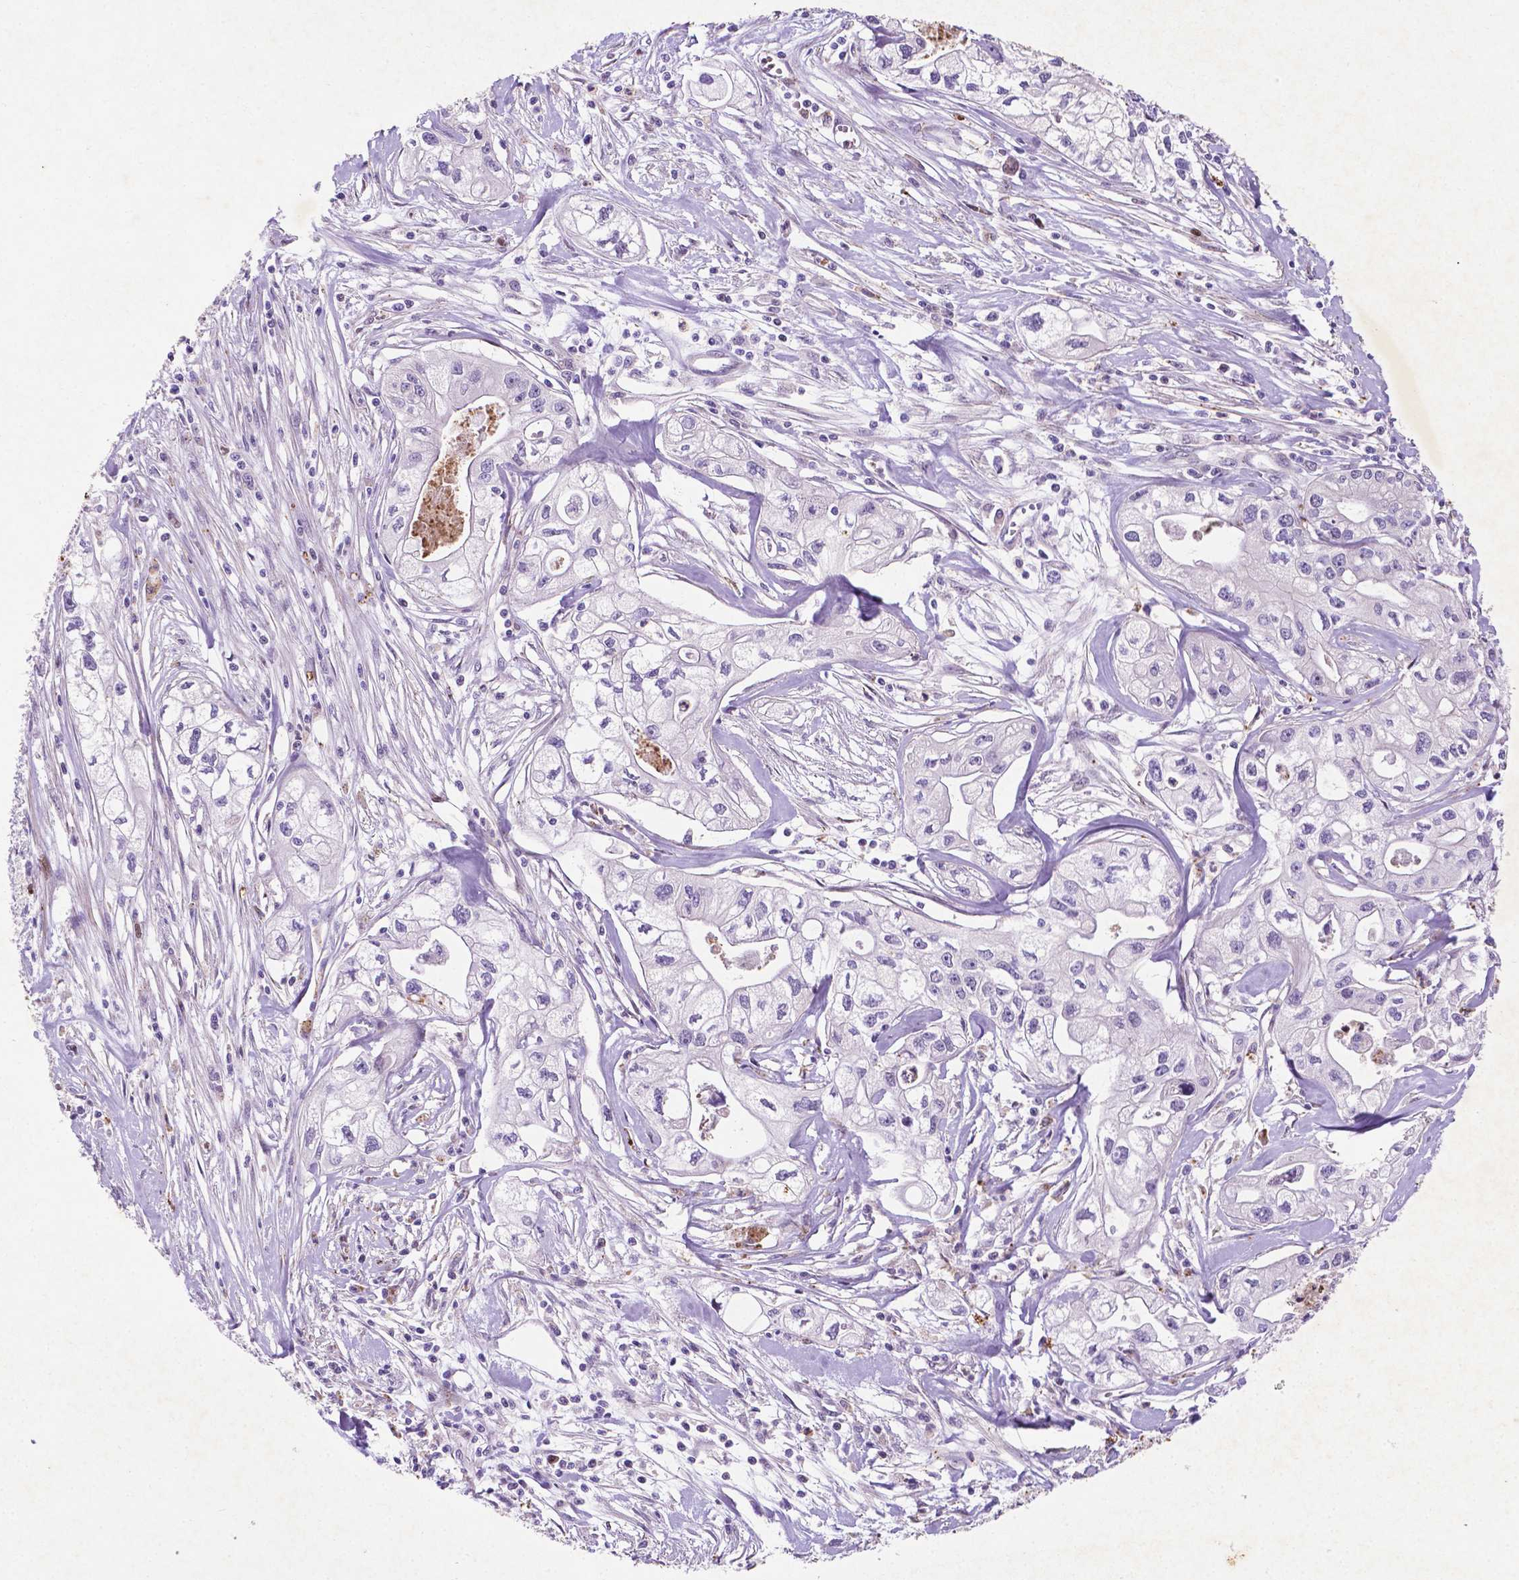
{"staining": {"intensity": "negative", "quantity": "none", "location": "none"}, "tissue": "pancreatic cancer", "cell_type": "Tumor cells", "image_type": "cancer", "snomed": [{"axis": "morphology", "description": "Adenocarcinoma, NOS"}, {"axis": "topography", "description": "Pancreas"}], "caption": "High power microscopy micrograph of an immunohistochemistry image of pancreatic adenocarcinoma, revealing no significant positivity in tumor cells.", "gene": "TM4SF20", "patient": {"sex": "male", "age": 70}}